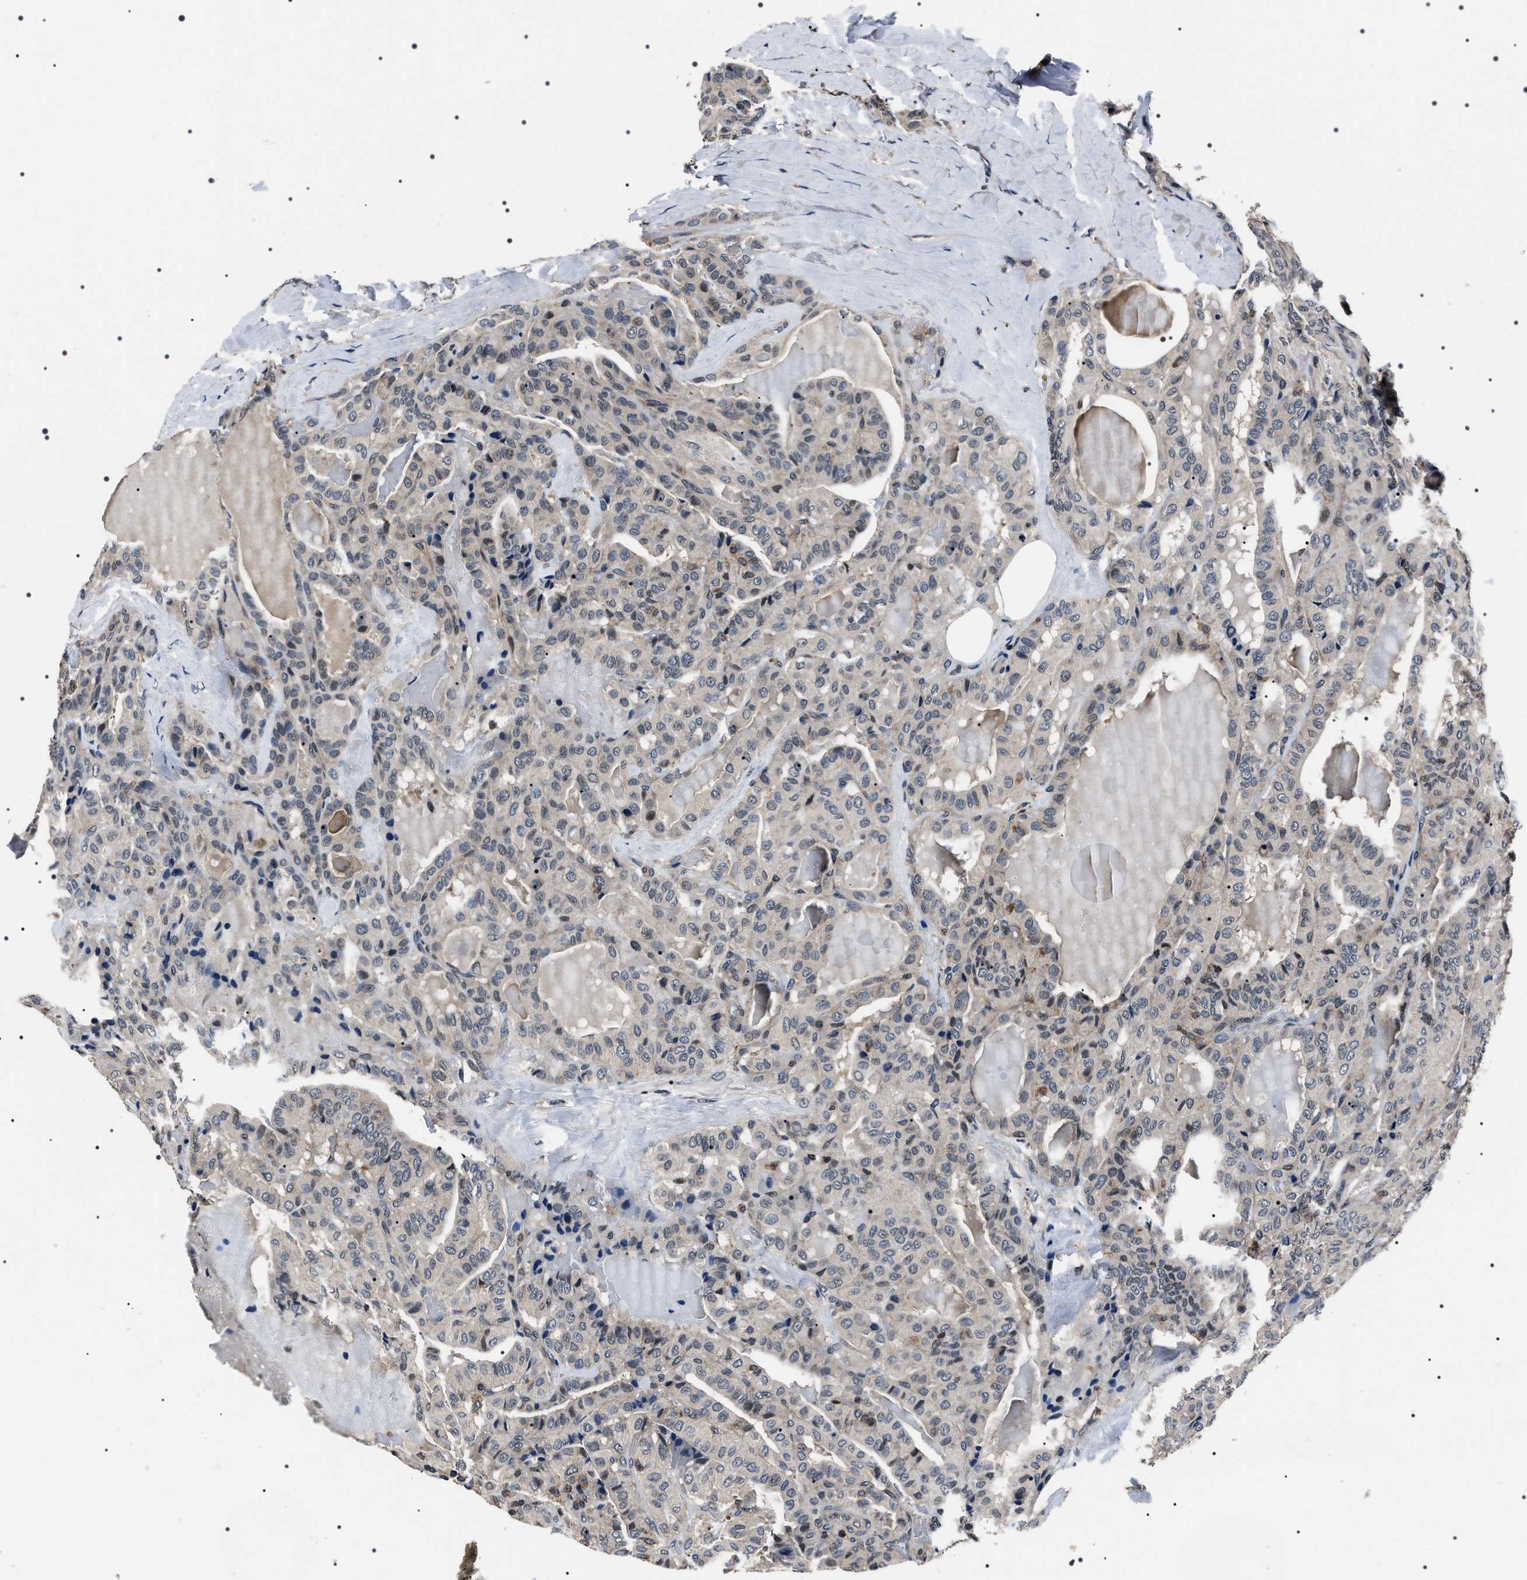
{"staining": {"intensity": "negative", "quantity": "none", "location": "none"}, "tissue": "thyroid cancer", "cell_type": "Tumor cells", "image_type": "cancer", "snomed": [{"axis": "morphology", "description": "Papillary adenocarcinoma, NOS"}, {"axis": "topography", "description": "Thyroid gland"}], "caption": "Immunohistochemical staining of human papillary adenocarcinoma (thyroid) shows no significant positivity in tumor cells. (DAB (3,3'-diaminobenzidine) immunohistochemistry (IHC) visualized using brightfield microscopy, high magnification).", "gene": "SIPA1", "patient": {"sex": "male", "age": 77}}